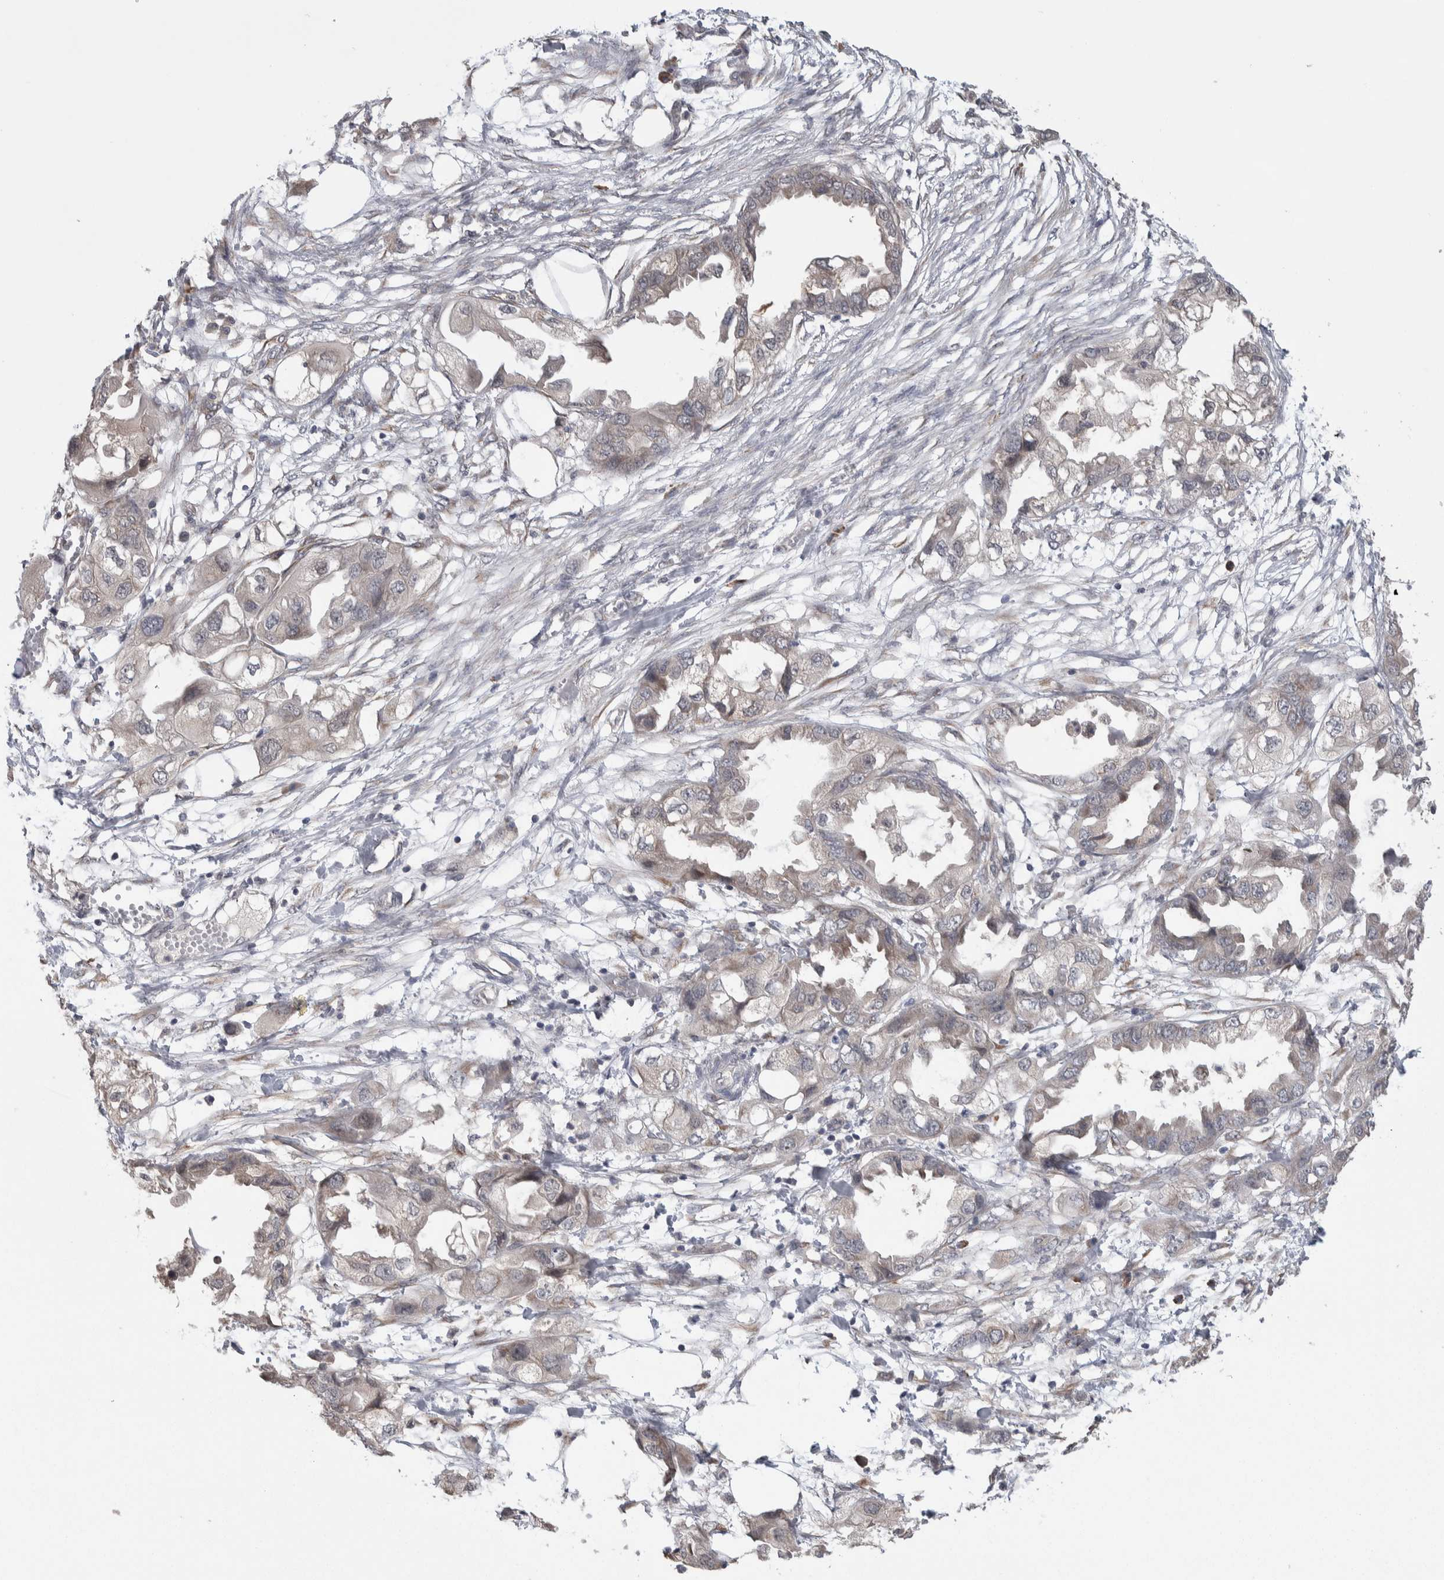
{"staining": {"intensity": "weak", "quantity": "<25%", "location": "cytoplasmic/membranous"}, "tissue": "endometrial cancer", "cell_type": "Tumor cells", "image_type": "cancer", "snomed": [{"axis": "morphology", "description": "Adenocarcinoma, NOS"}, {"axis": "morphology", "description": "Adenocarcinoma, metastatic, NOS"}, {"axis": "topography", "description": "Adipose tissue"}, {"axis": "topography", "description": "Endometrium"}], "caption": "Protein analysis of endometrial metastatic adenocarcinoma demonstrates no significant expression in tumor cells.", "gene": "CUL2", "patient": {"sex": "female", "age": 67}}